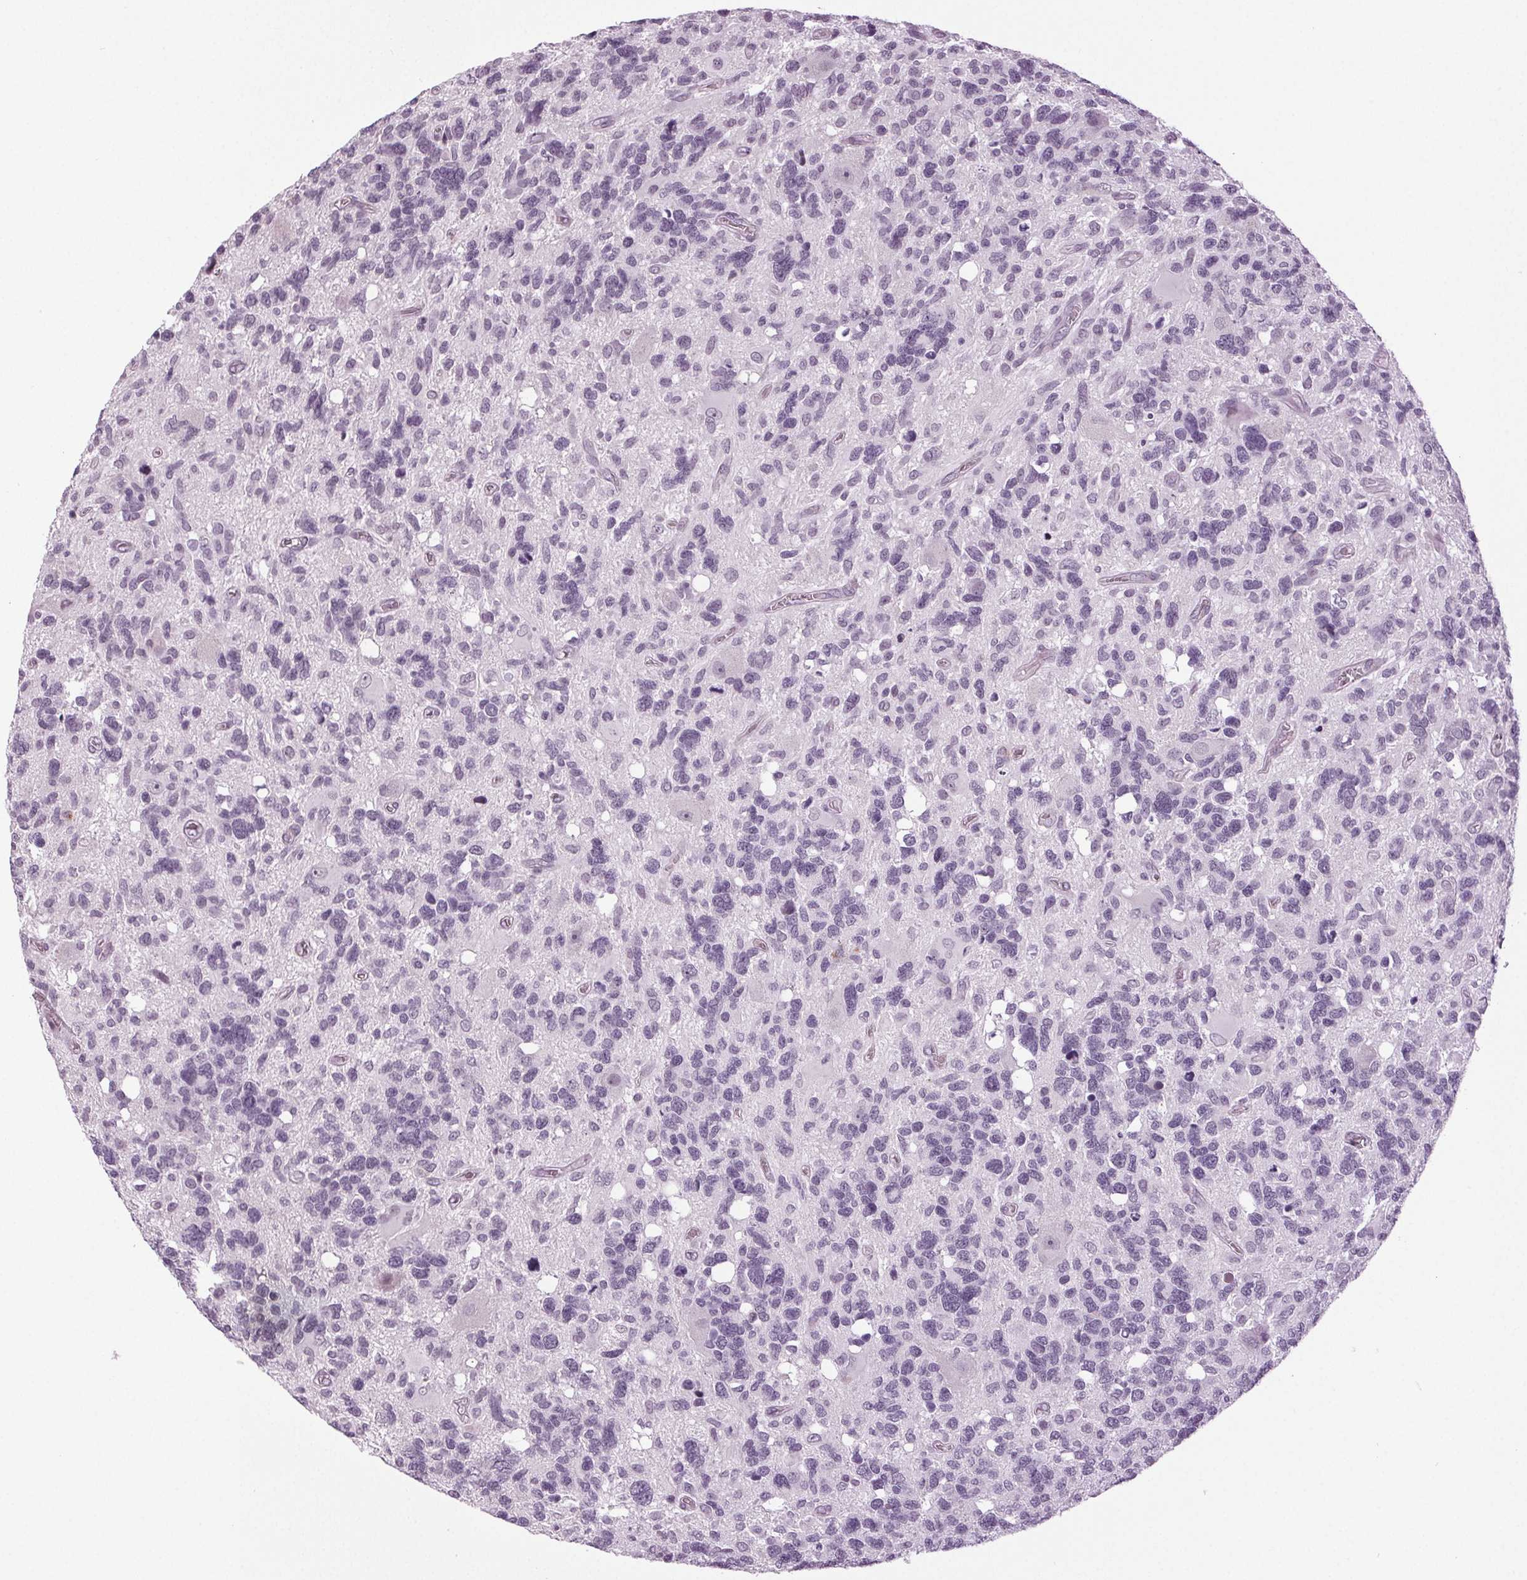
{"staining": {"intensity": "negative", "quantity": "none", "location": "none"}, "tissue": "glioma", "cell_type": "Tumor cells", "image_type": "cancer", "snomed": [{"axis": "morphology", "description": "Glioma, malignant, High grade"}, {"axis": "topography", "description": "Brain"}], "caption": "A photomicrograph of human high-grade glioma (malignant) is negative for staining in tumor cells.", "gene": "DNAH12", "patient": {"sex": "male", "age": 49}}